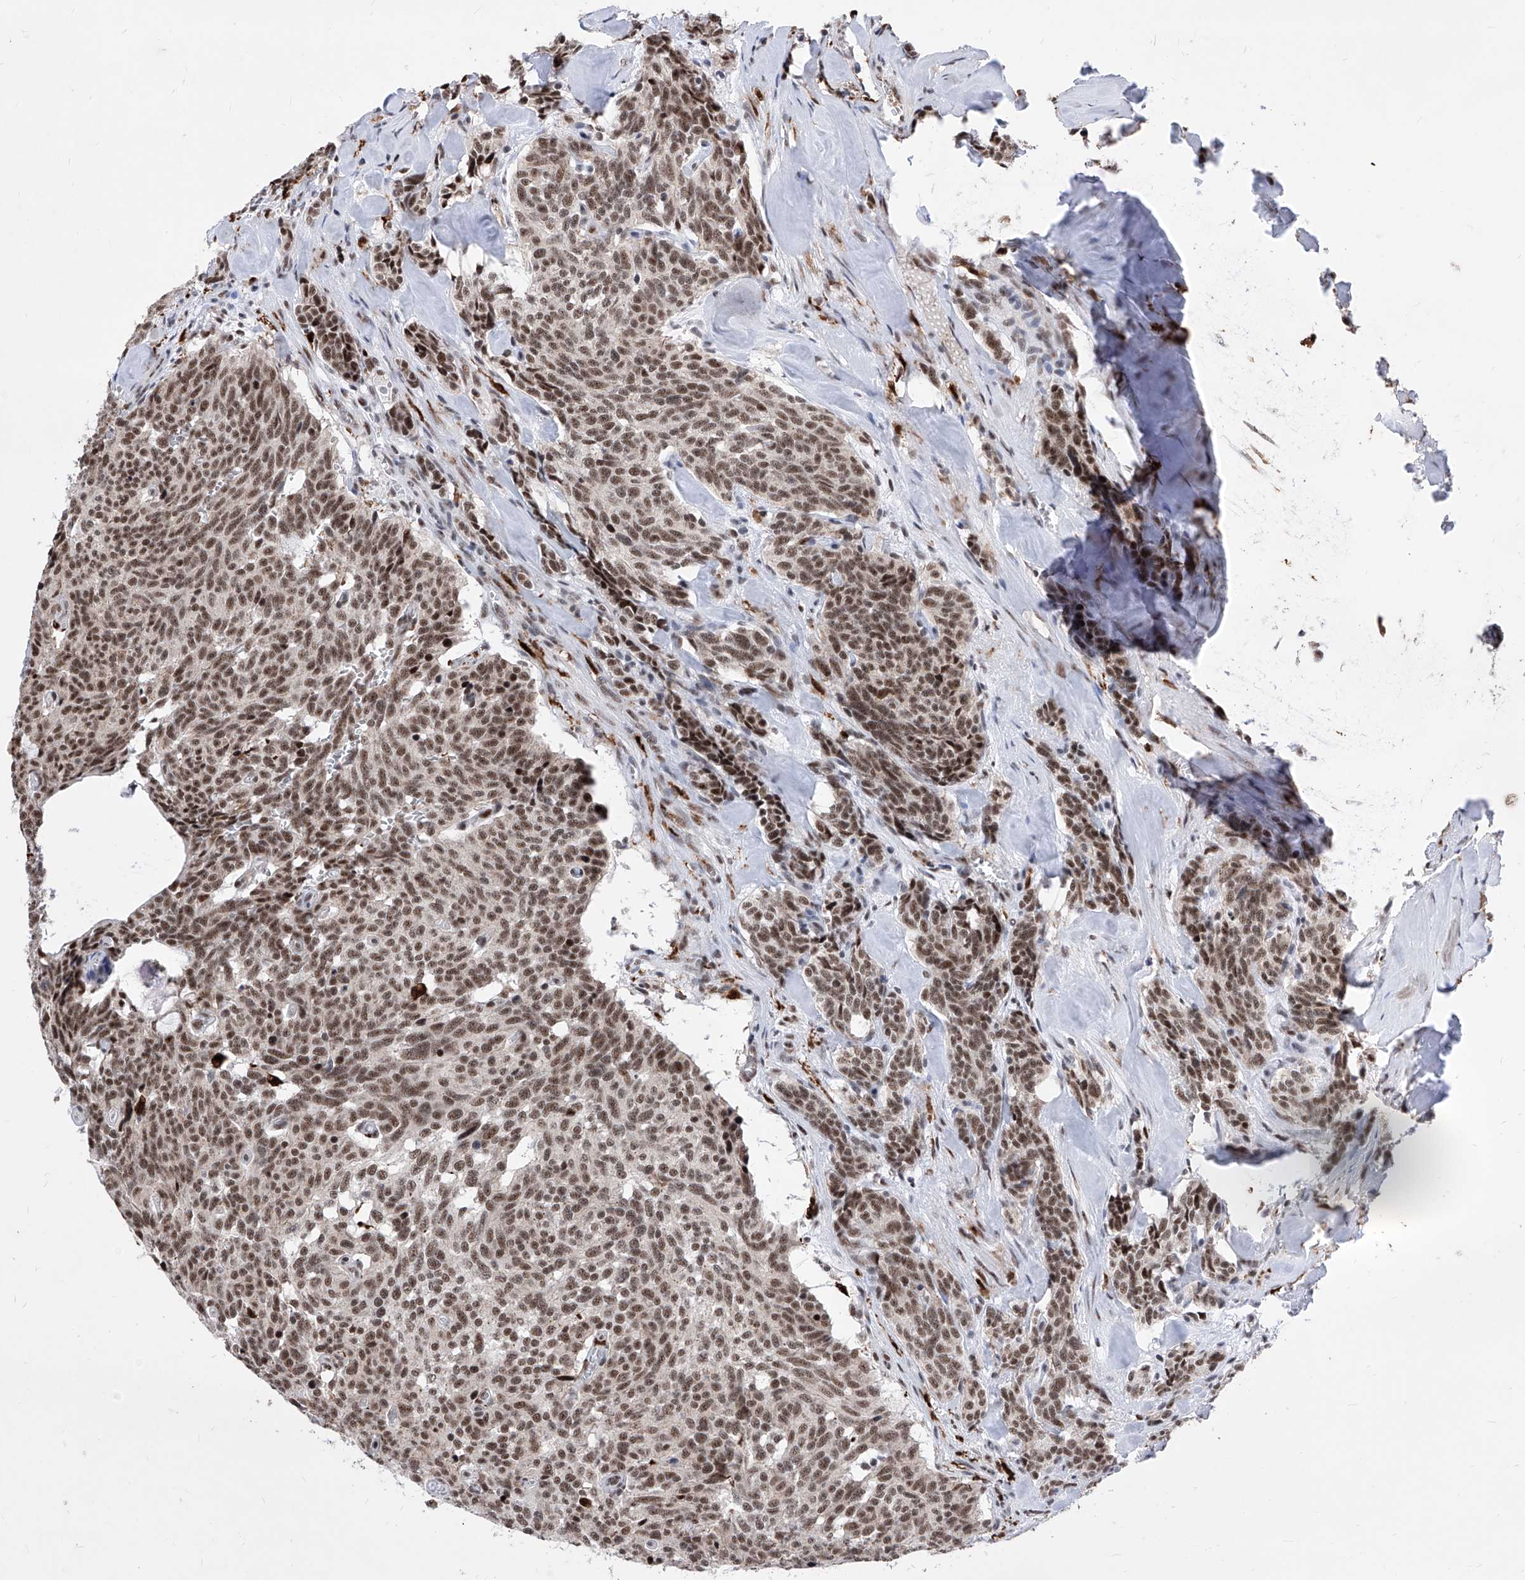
{"staining": {"intensity": "strong", "quantity": ">75%", "location": "nuclear"}, "tissue": "carcinoid", "cell_type": "Tumor cells", "image_type": "cancer", "snomed": [{"axis": "morphology", "description": "Carcinoid, malignant, NOS"}, {"axis": "topography", "description": "Lung"}], "caption": "This micrograph reveals IHC staining of carcinoid (malignant), with high strong nuclear expression in about >75% of tumor cells.", "gene": "PHF5A", "patient": {"sex": "female", "age": 46}}